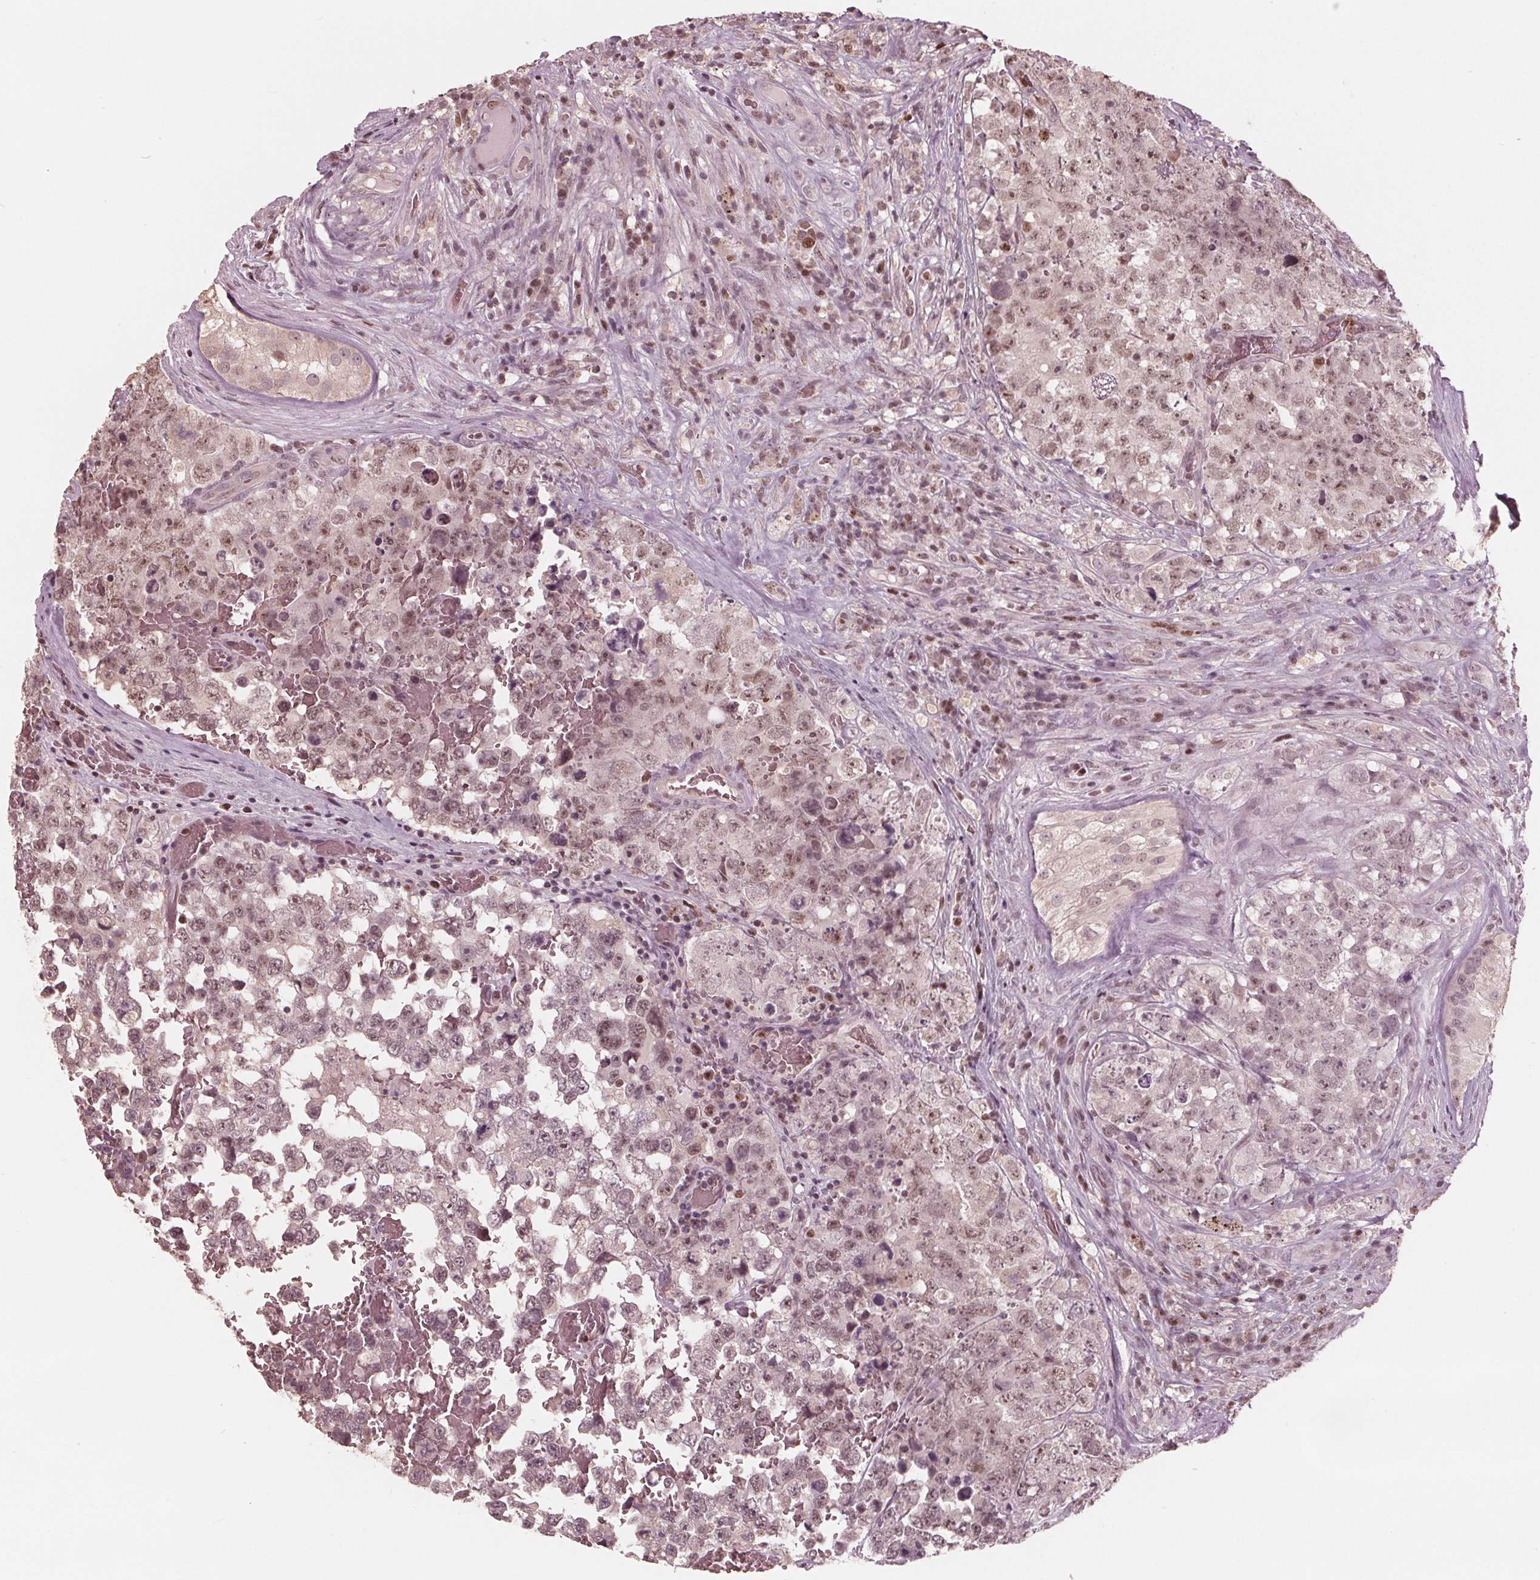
{"staining": {"intensity": "weak", "quantity": ">75%", "location": "nuclear"}, "tissue": "testis cancer", "cell_type": "Tumor cells", "image_type": "cancer", "snomed": [{"axis": "morphology", "description": "Carcinoma, Embryonal, NOS"}, {"axis": "topography", "description": "Testis"}], "caption": "The micrograph shows immunohistochemical staining of testis cancer (embryonal carcinoma). There is weak nuclear expression is present in about >75% of tumor cells.", "gene": "HIRIP3", "patient": {"sex": "male", "age": 18}}